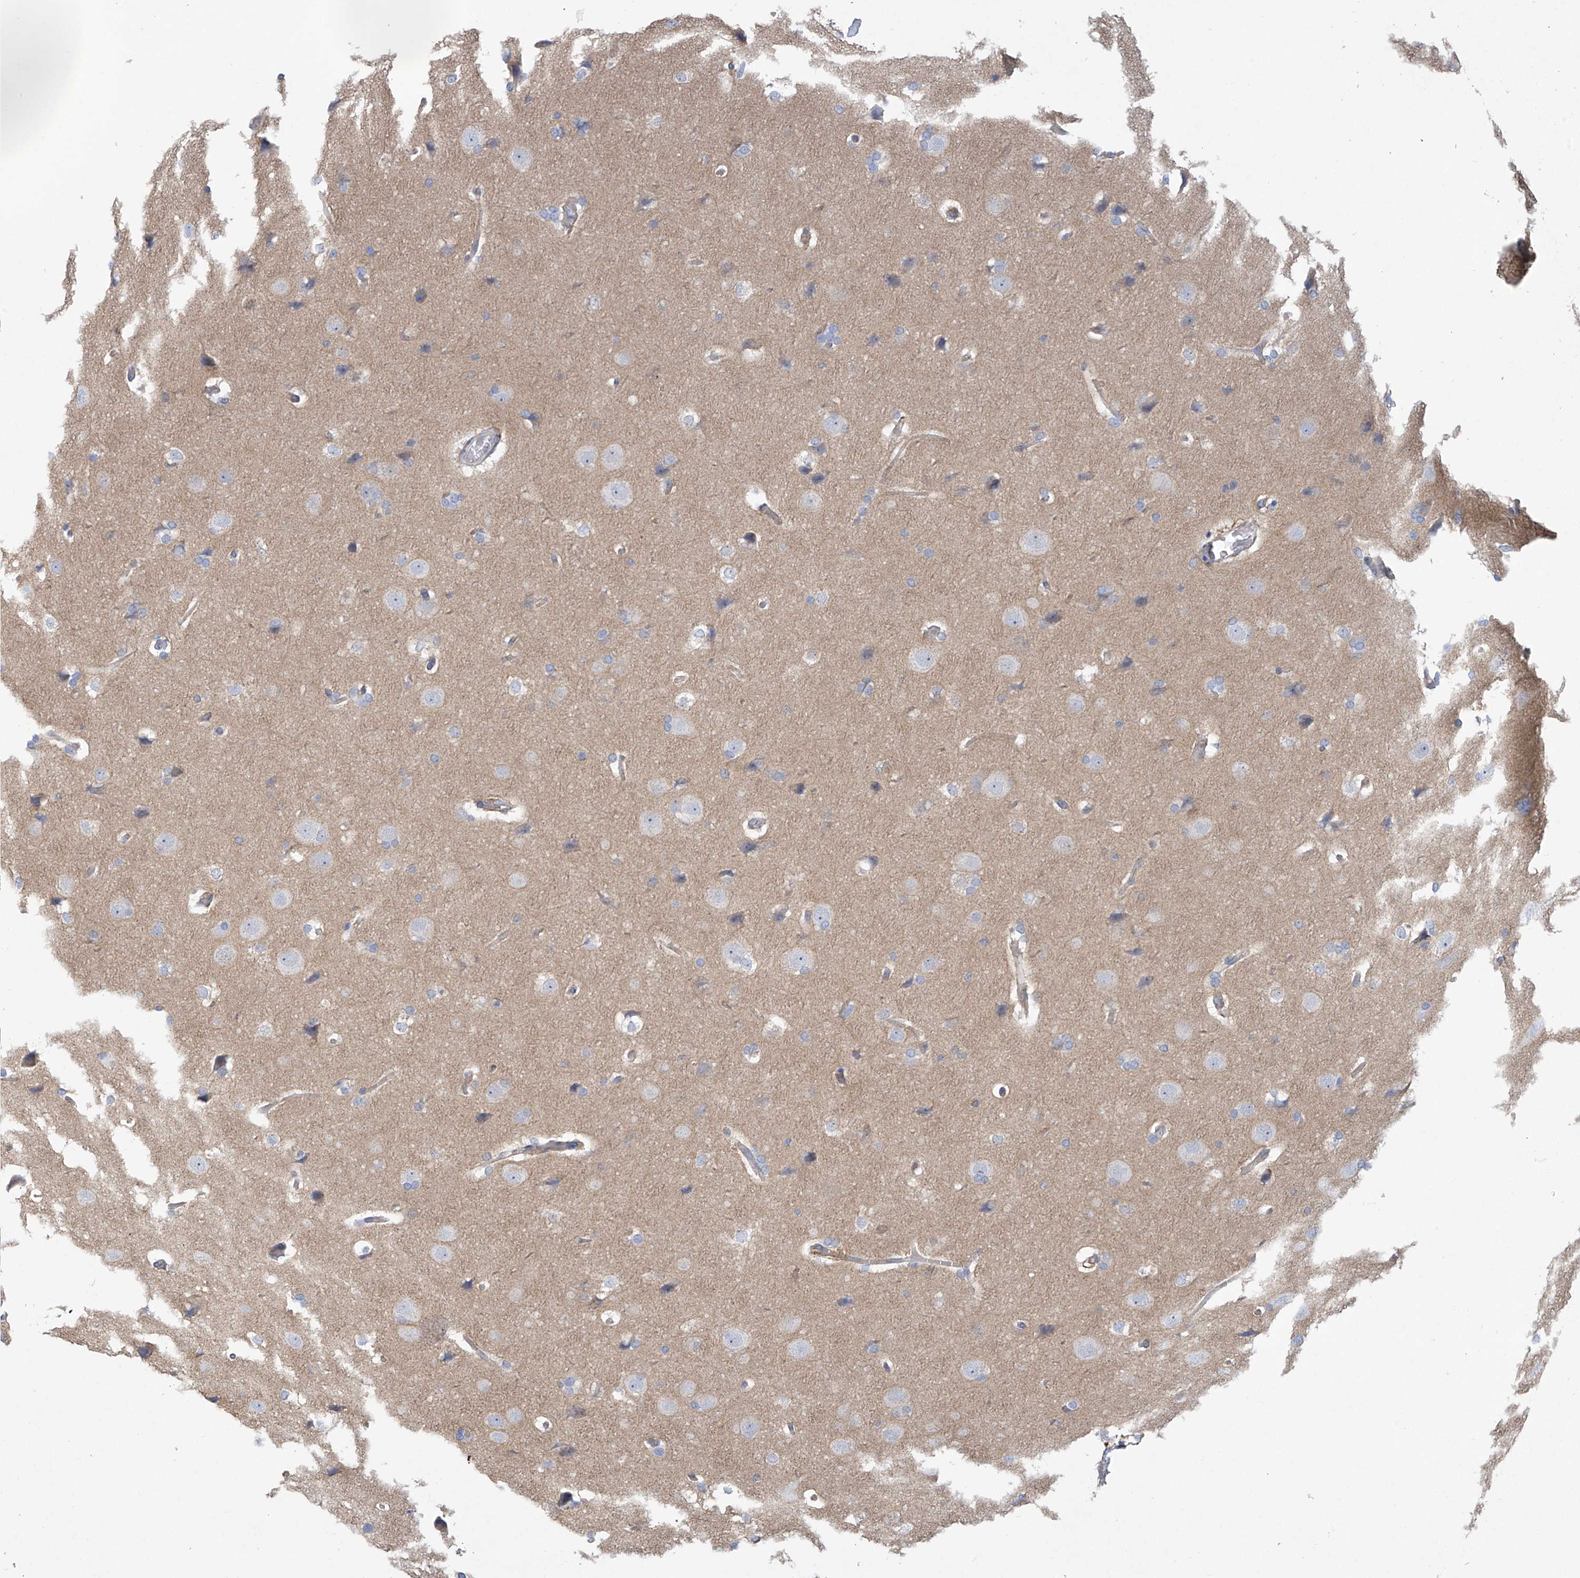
{"staining": {"intensity": "negative", "quantity": "none", "location": "none"}, "tissue": "glioma", "cell_type": "Tumor cells", "image_type": "cancer", "snomed": [{"axis": "morphology", "description": "Glioma, malignant, Low grade"}, {"axis": "topography", "description": "Brain"}], "caption": "High power microscopy micrograph of an immunohistochemistry image of glioma, revealing no significant staining in tumor cells.", "gene": "ABHD13", "patient": {"sex": "female", "age": 37}}